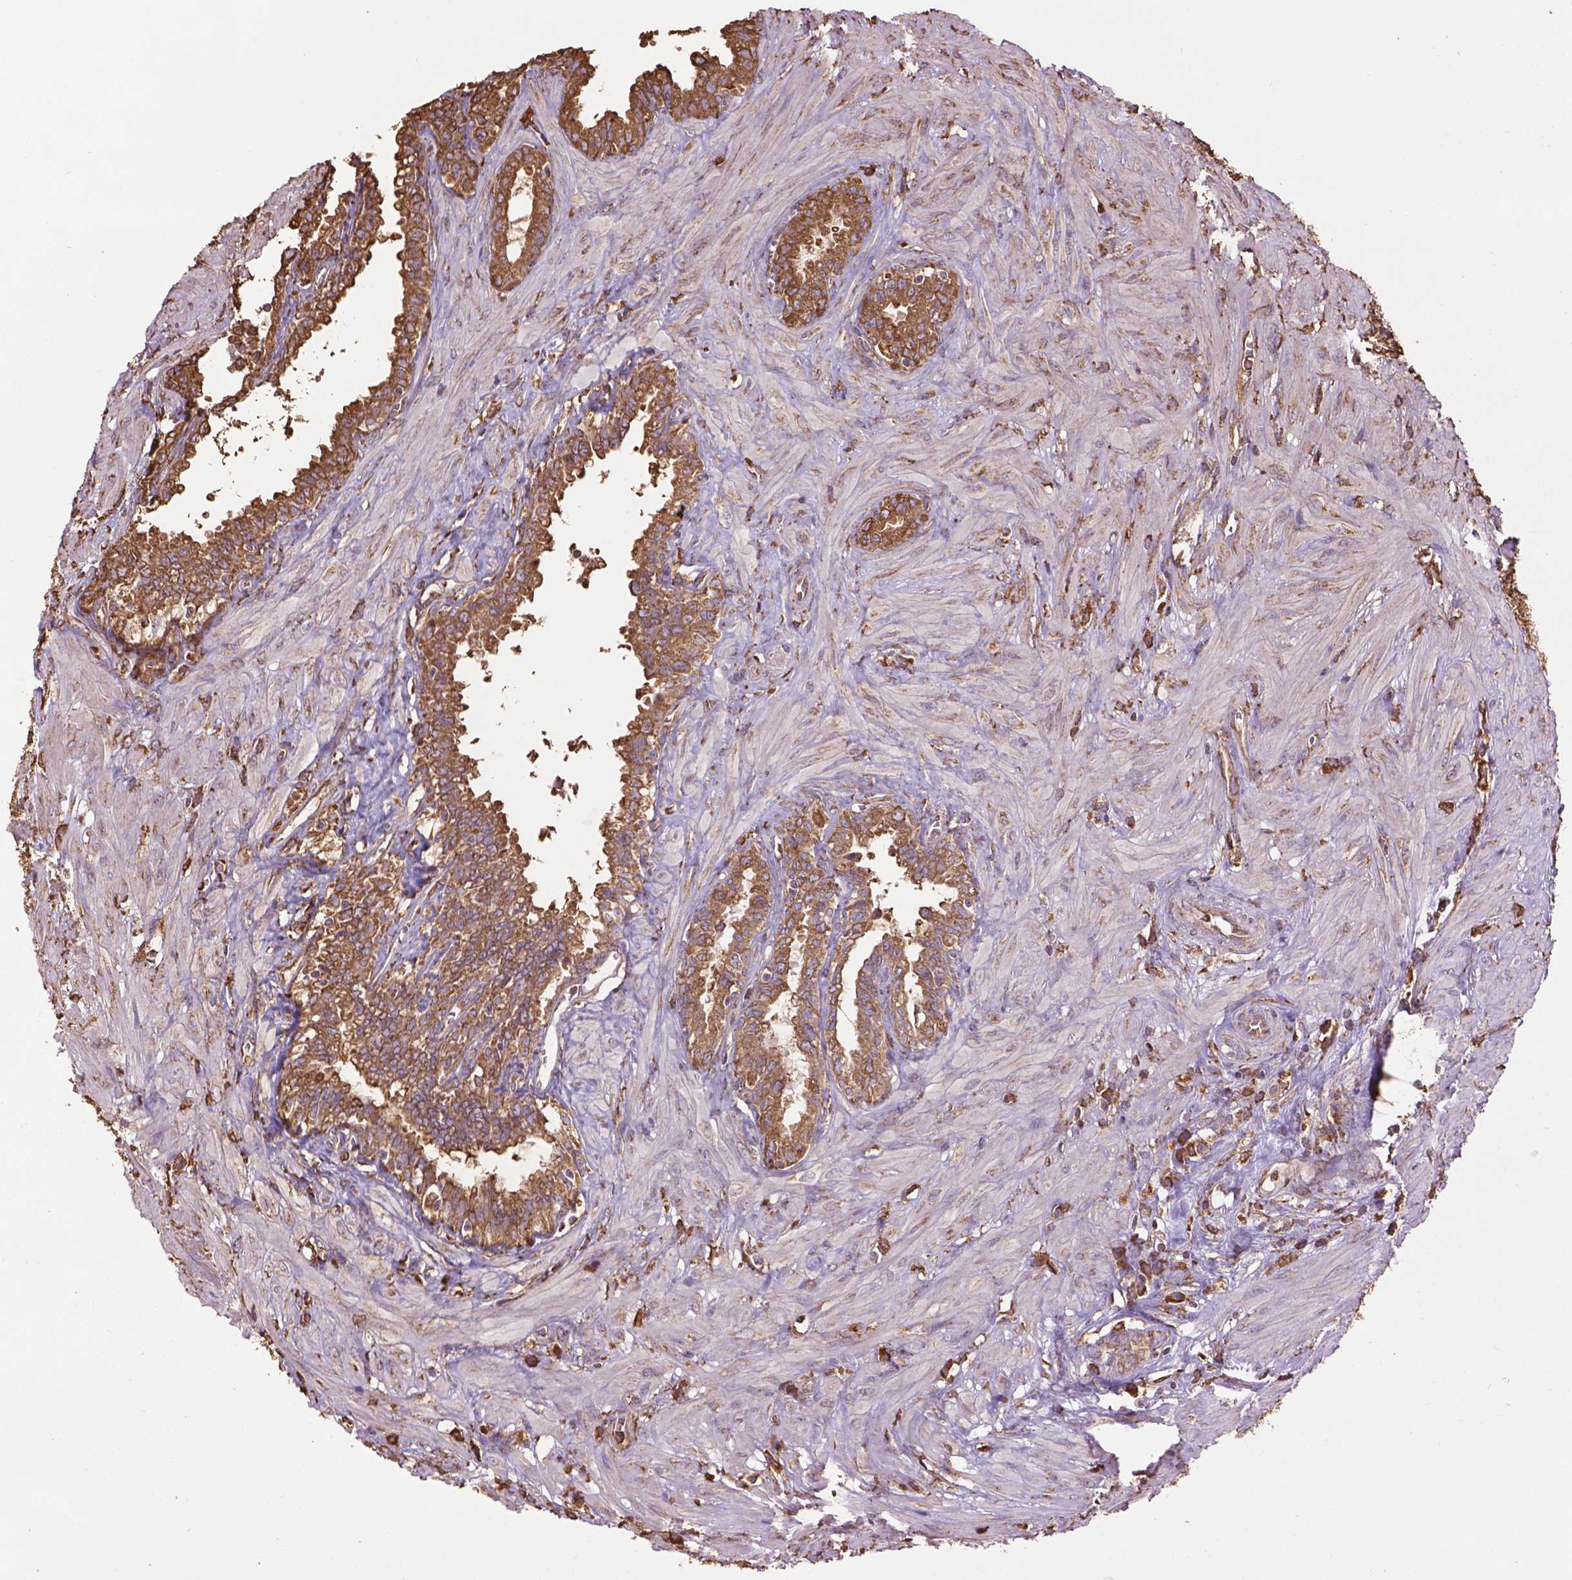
{"staining": {"intensity": "moderate", "quantity": ">75%", "location": "cytoplasmic/membranous"}, "tissue": "seminal vesicle", "cell_type": "Glandular cells", "image_type": "normal", "snomed": [{"axis": "morphology", "description": "Normal tissue, NOS"}, {"axis": "morphology", "description": "Urothelial carcinoma, NOS"}, {"axis": "topography", "description": "Urinary bladder"}, {"axis": "topography", "description": "Seminal veicle"}], "caption": "Immunohistochemistry staining of benign seminal vesicle, which reveals medium levels of moderate cytoplasmic/membranous expression in about >75% of glandular cells indicating moderate cytoplasmic/membranous protein staining. The staining was performed using DAB (3,3'-diaminobenzidine) (brown) for protein detection and nuclei were counterstained in hematoxylin (blue).", "gene": "PPP2R5E", "patient": {"sex": "male", "age": 76}}